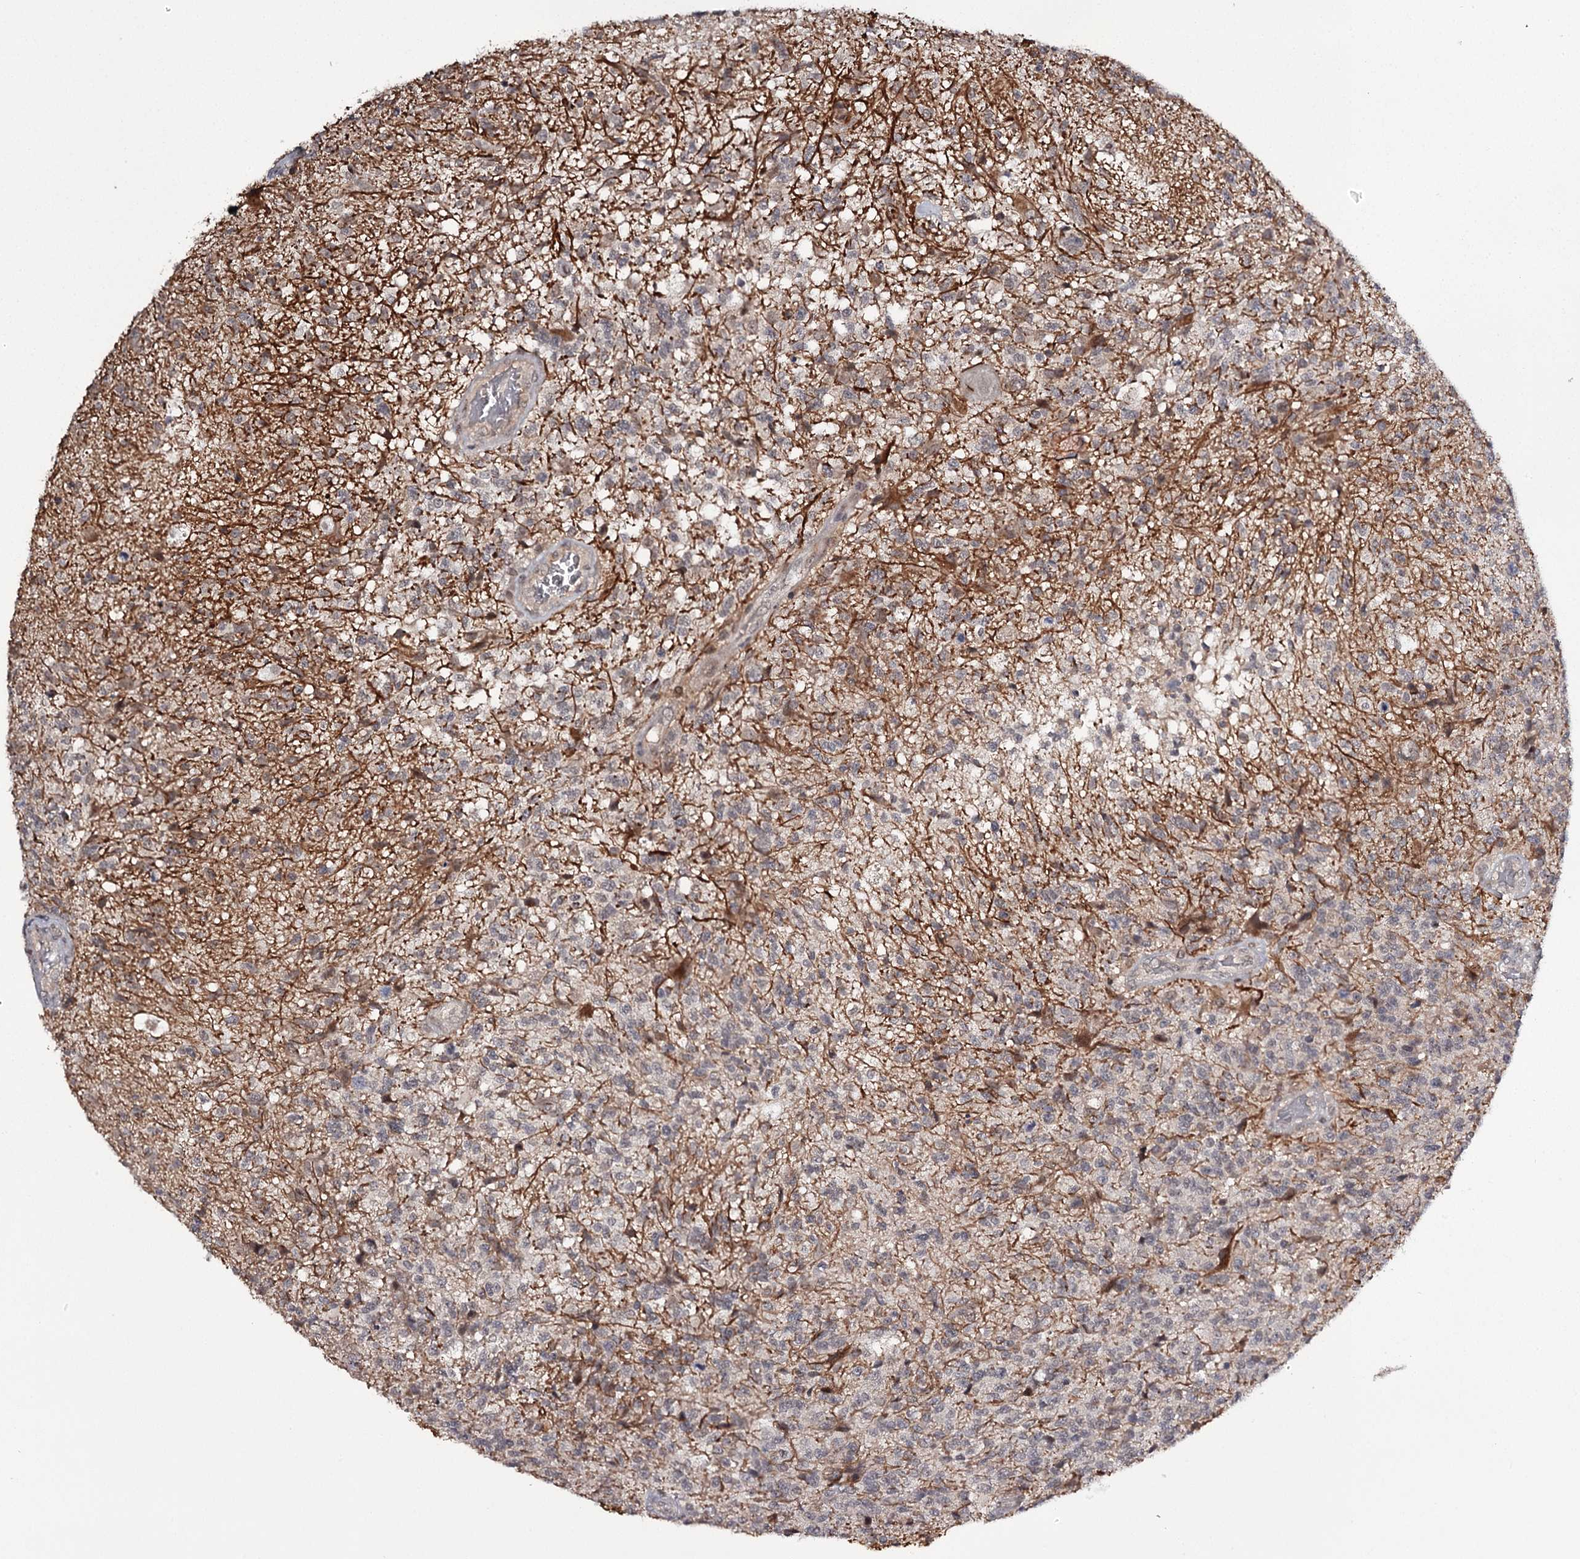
{"staining": {"intensity": "negative", "quantity": "none", "location": "none"}, "tissue": "glioma", "cell_type": "Tumor cells", "image_type": "cancer", "snomed": [{"axis": "morphology", "description": "Glioma, malignant, High grade"}, {"axis": "topography", "description": "Brain"}], "caption": "Immunohistochemistry (IHC) of malignant high-grade glioma shows no staining in tumor cells. (DAB (3,3'-diaminobenzidine) IHC, high magnification).", "gene": "CWF19L2", "patient": {"sex": "male", "age": 56}}